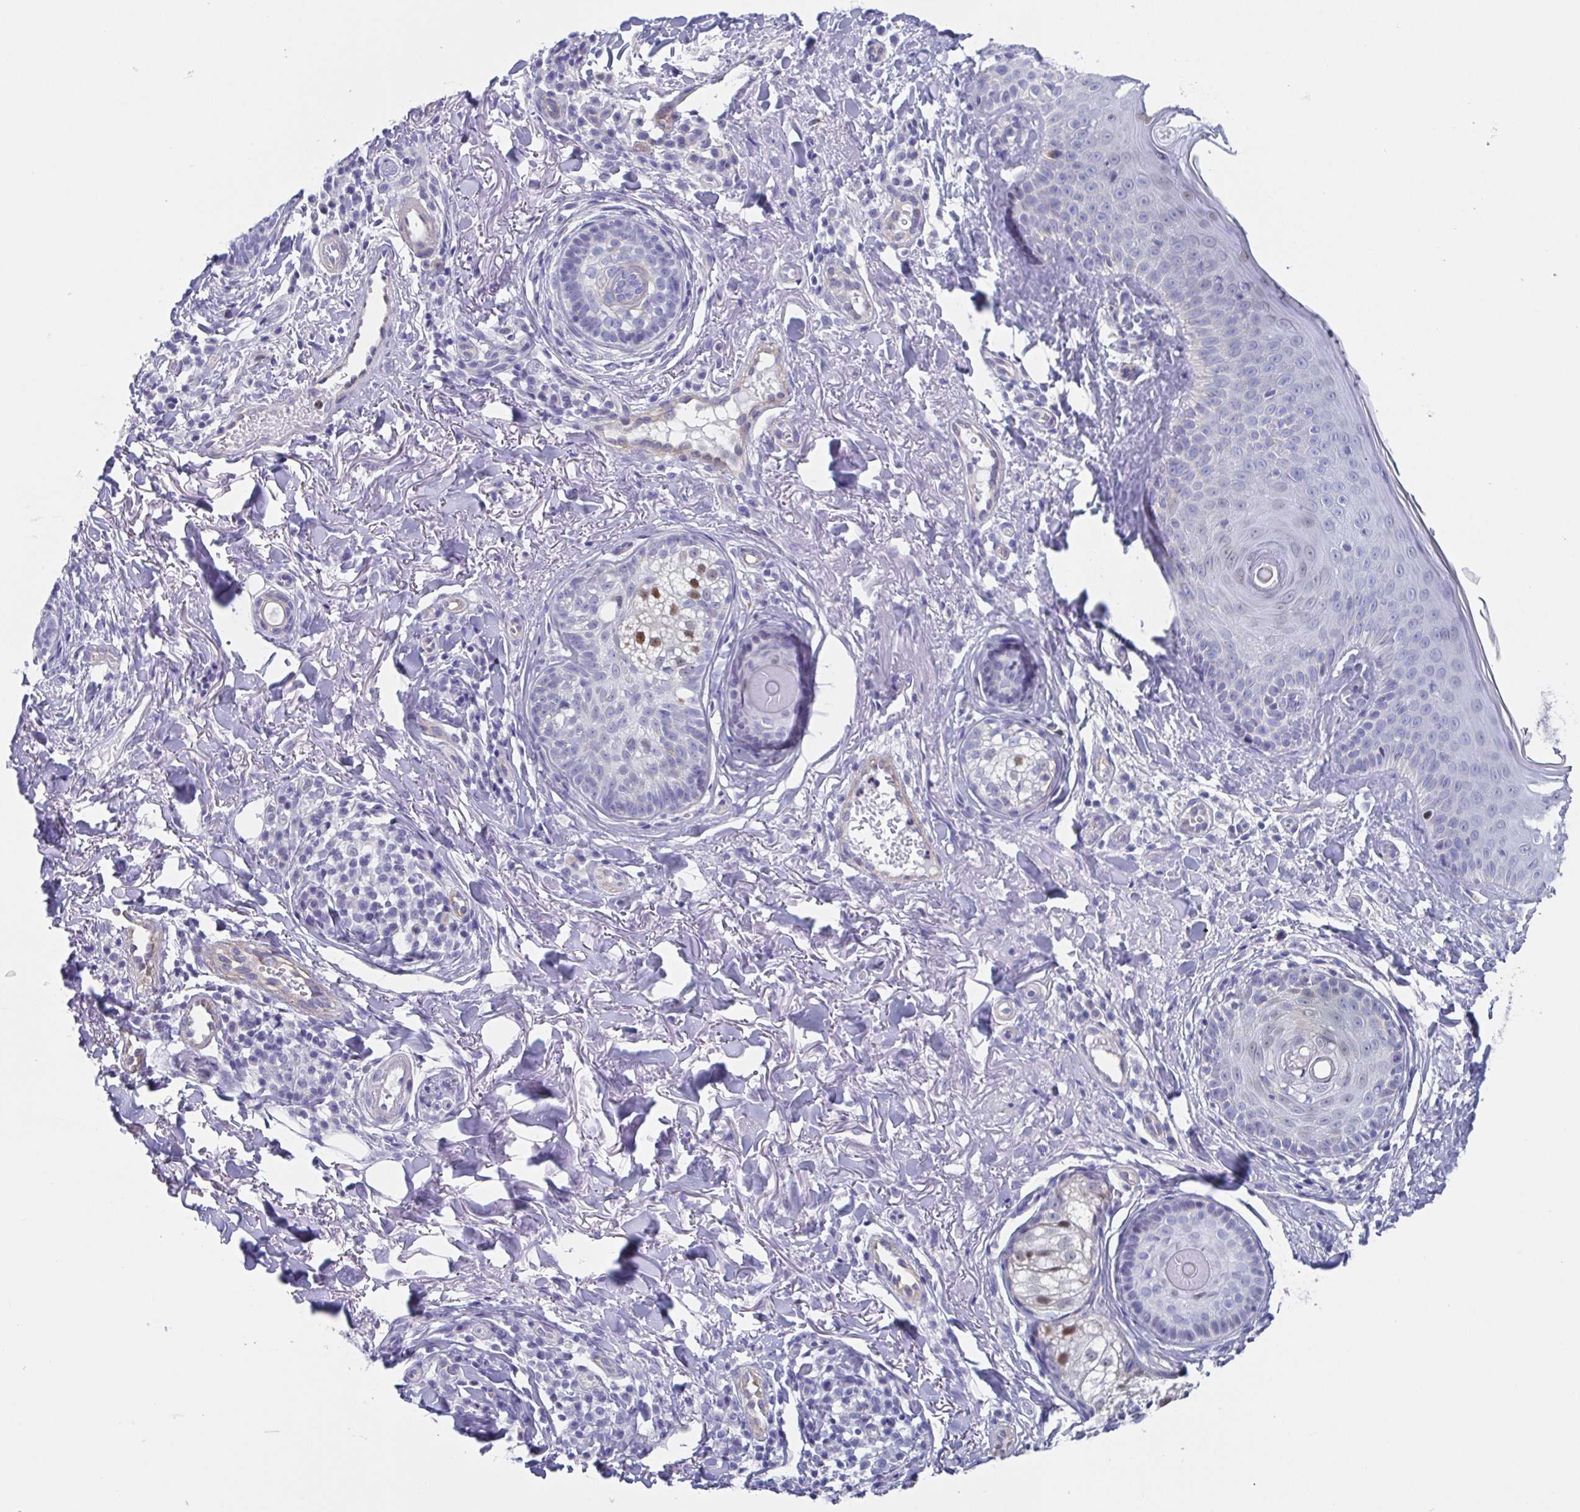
{"staining": {"intensity": "negative", "quantity": "none", "location": "none"}, "tissue": "skin cancer", "cell_type": "Tumor cells", "image_type": "cancer", "snomed": [{"axis": "morphology", "description": "Basal cell carcinoma"}, {"axis": "topography", "description": "Skin"}], "caption": "IHC micrograph of neoplastic tissue: basal cell carcinoma (skin) stained with DAB exhibits no significant protein staining in tumor cells.", "gene": "PBOV1", "patient": {"sex": "male", "age": 65}}